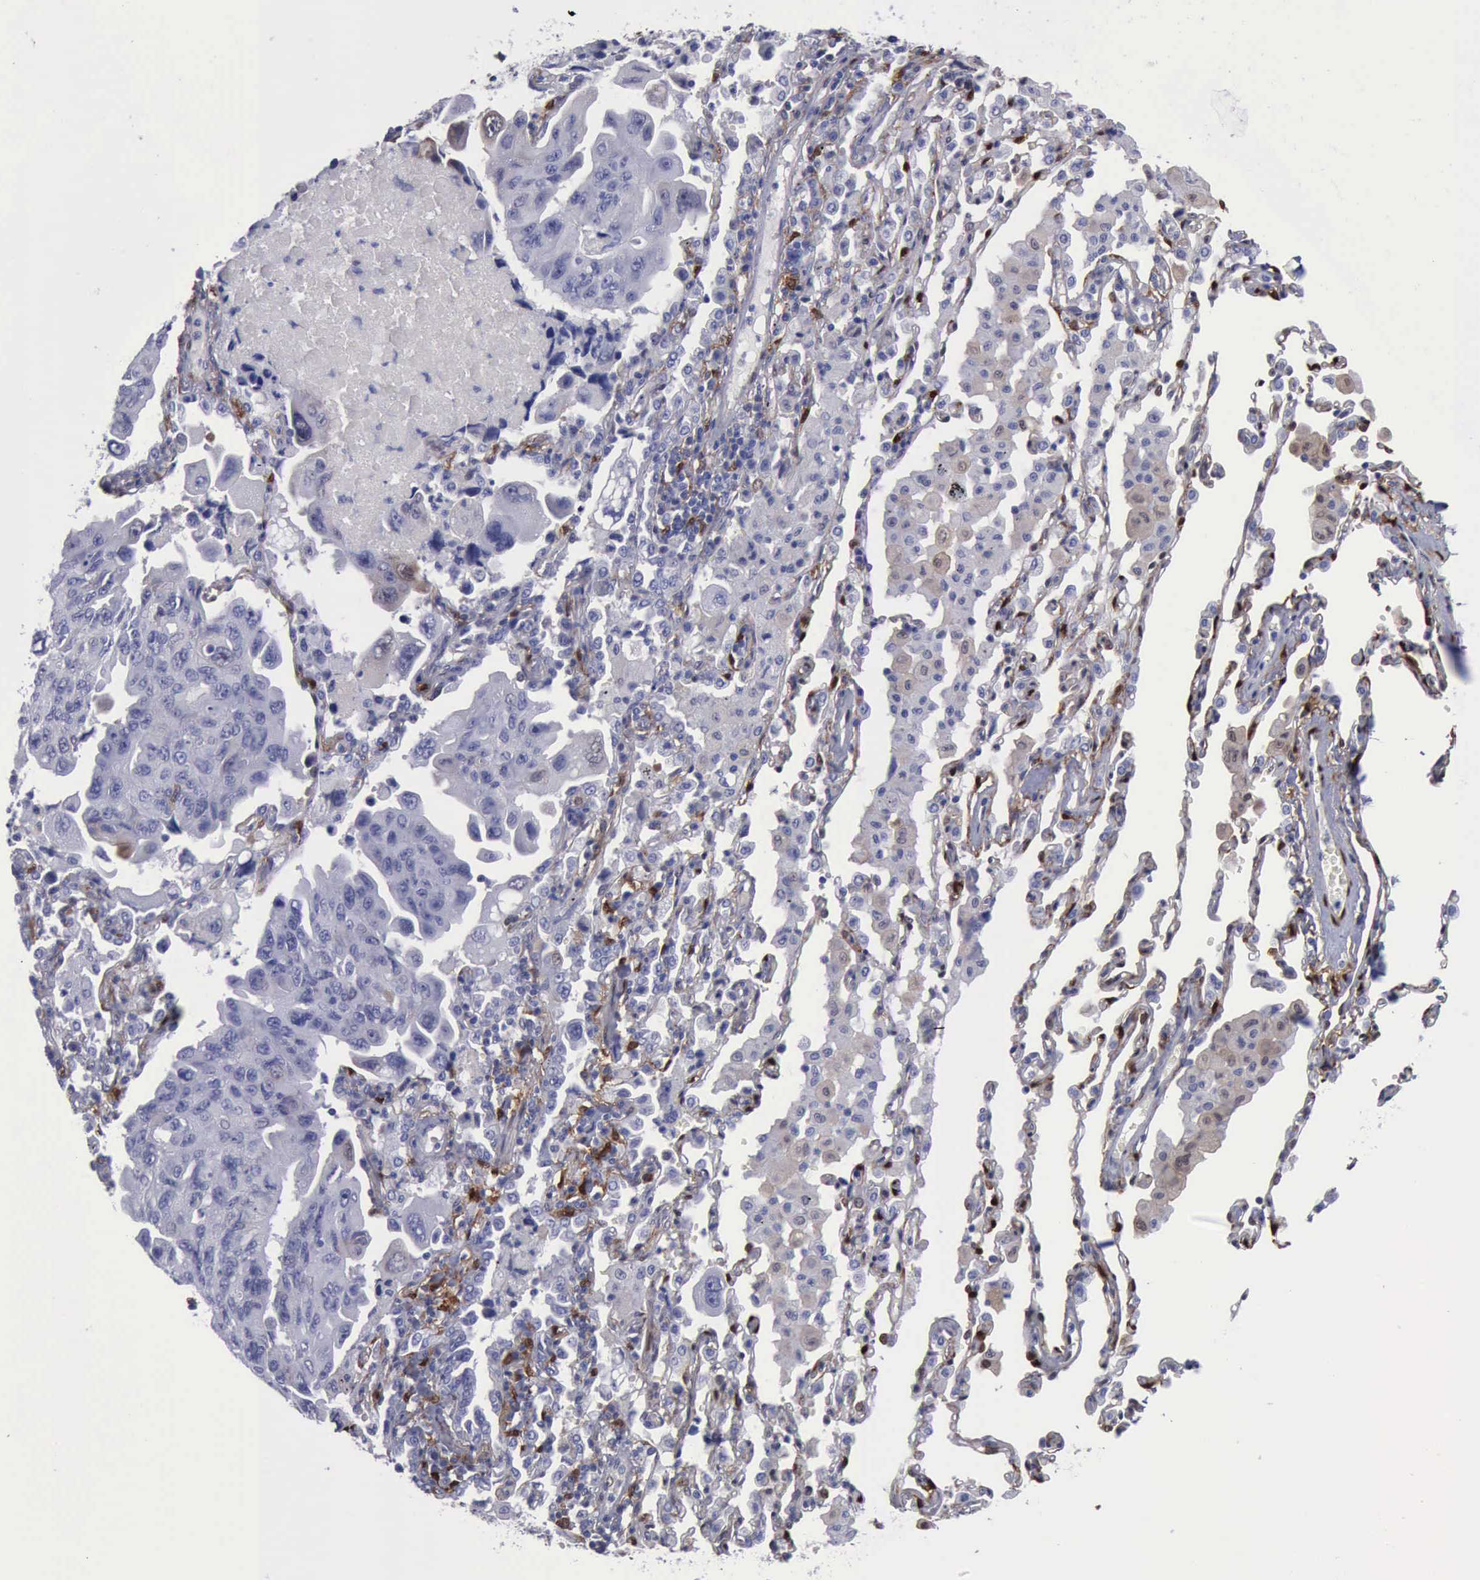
{"staining": {"intensity": "negative", "quantity": "none", "location": "none"}, "tissue": "lung cancer", "cell_type": "Tumor cells", "image_type": "cancer", "snomed": [{"axis": "morphology", "description": "Adenocarcinoma, NOS"}, {"axis": "topography", "description": "Lung"}], "caption": "IHC micrograph of lung cancer stained for a protein (brown), which shows no expression in tumor cells.", "gene": "FHL1", "patient": {"sex": "male", "age": 64}}